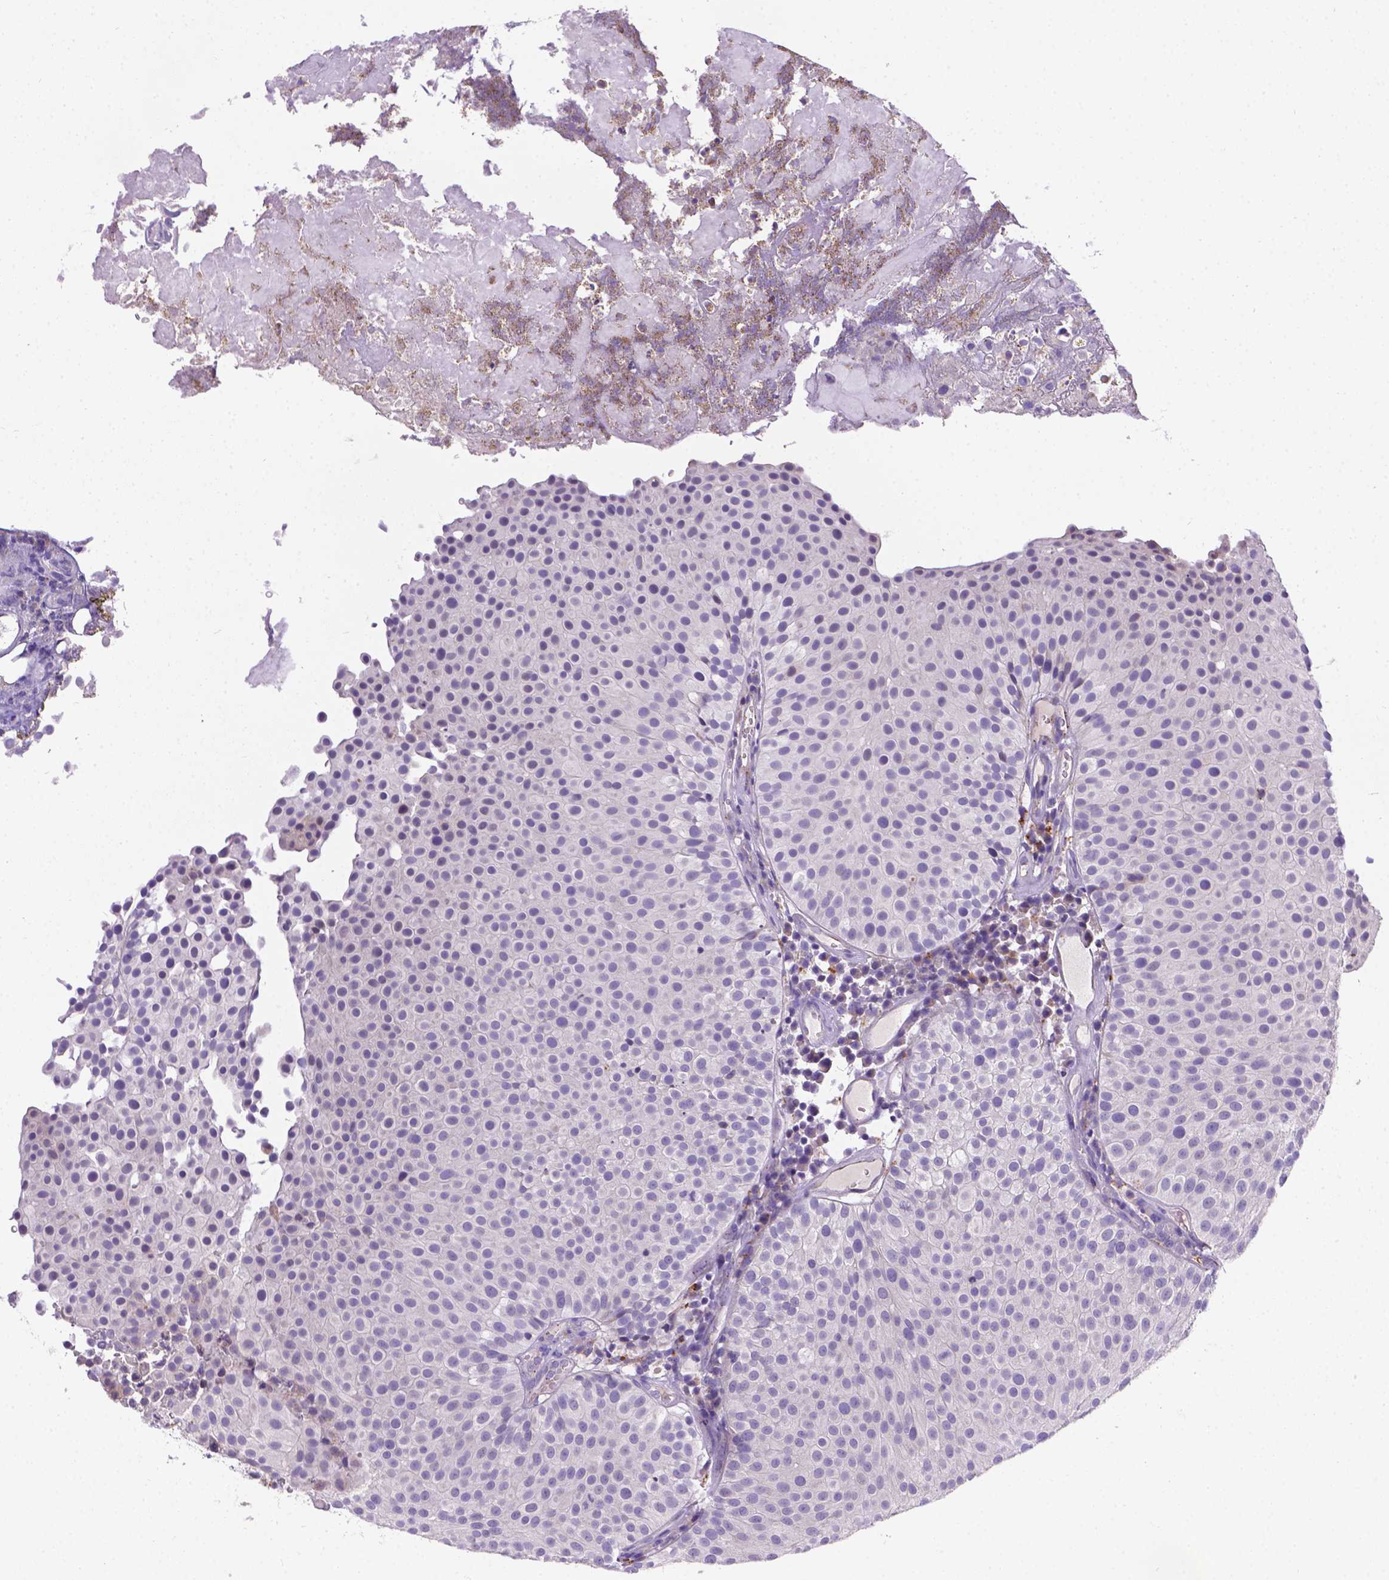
{"staining": {"intensity": "negative", "quantity": "none", "location": "none"}, "tissue": "urothelial cancer", "cell_type": "Tumor cells", "image_type": "cancer", "snomed": [{"axis": "morphology", "description": "Urothelial carcinoma, Low grade"}, {"axis": "topography", "description": "Urinary bladder"}], "caption": "This is a histopathology image of immunohistochemistry staining of urothelial carcinoma (low-grade), which shows no positivity in tumor cells.", "gene": "TM4SF18", "patient": {"sex": "female", "age": 87}}